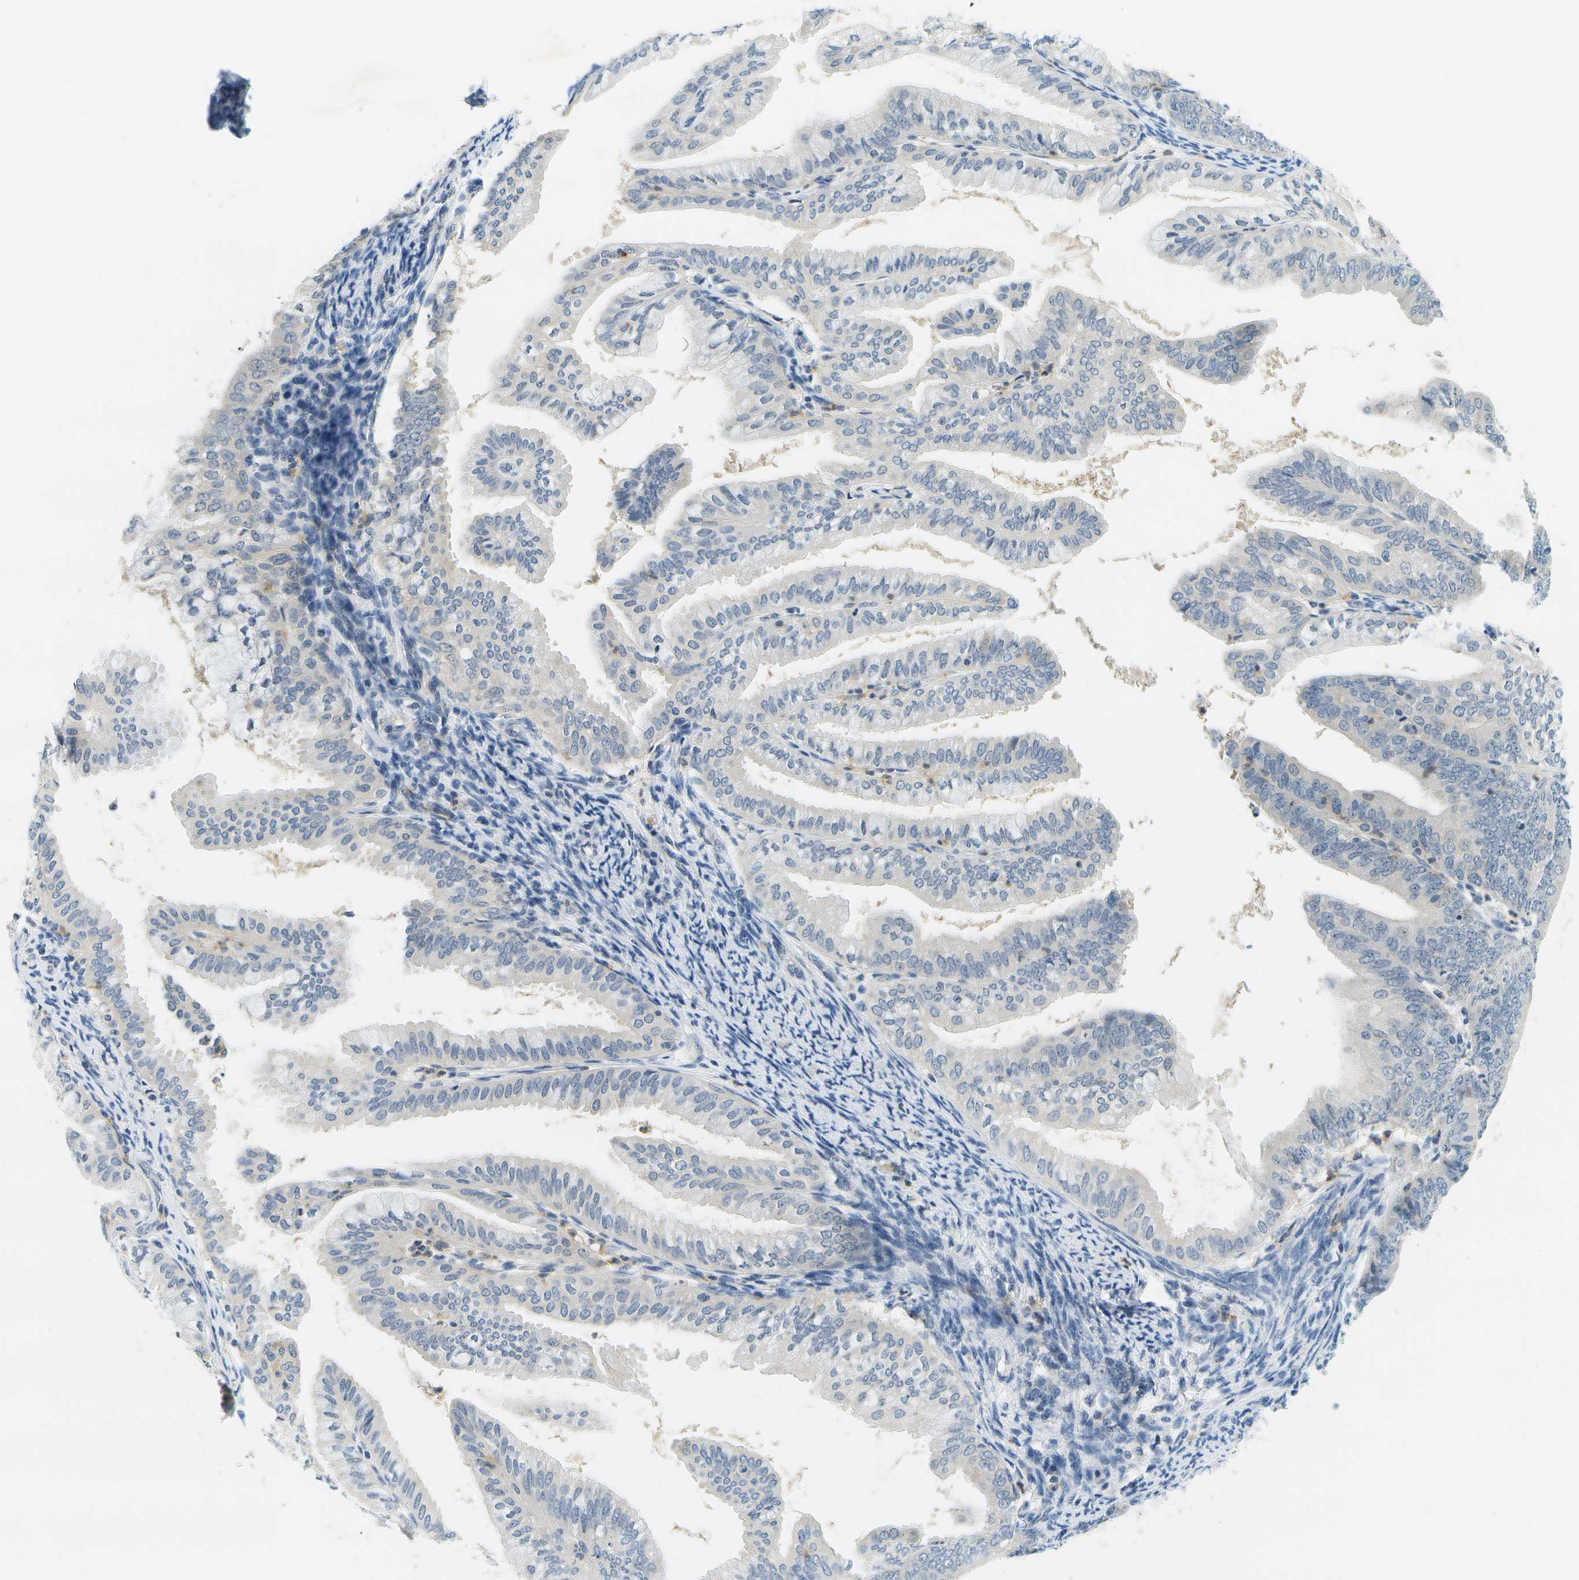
{"staining": {"intensity": "negative", "quantity": "none", "location": "none"}, "tissue": "endometrial cancer", "cell_type": "Tumor cells", "image_type": "cancer", "snomed": [{"axis": "morphology", "description": "Adenocarcinoma, NOS"}, {"axis": "topography", "description": "Endometrium"}], "caption": "Tumor cells show no significant positivity in endometrial adenocarcinoma. (DAB (3,3'-diaminobenzidine) immunohistochemistry, high magnification).", "gene": "RASGRP2", "patient": {"sex": "female", "age": 63}}